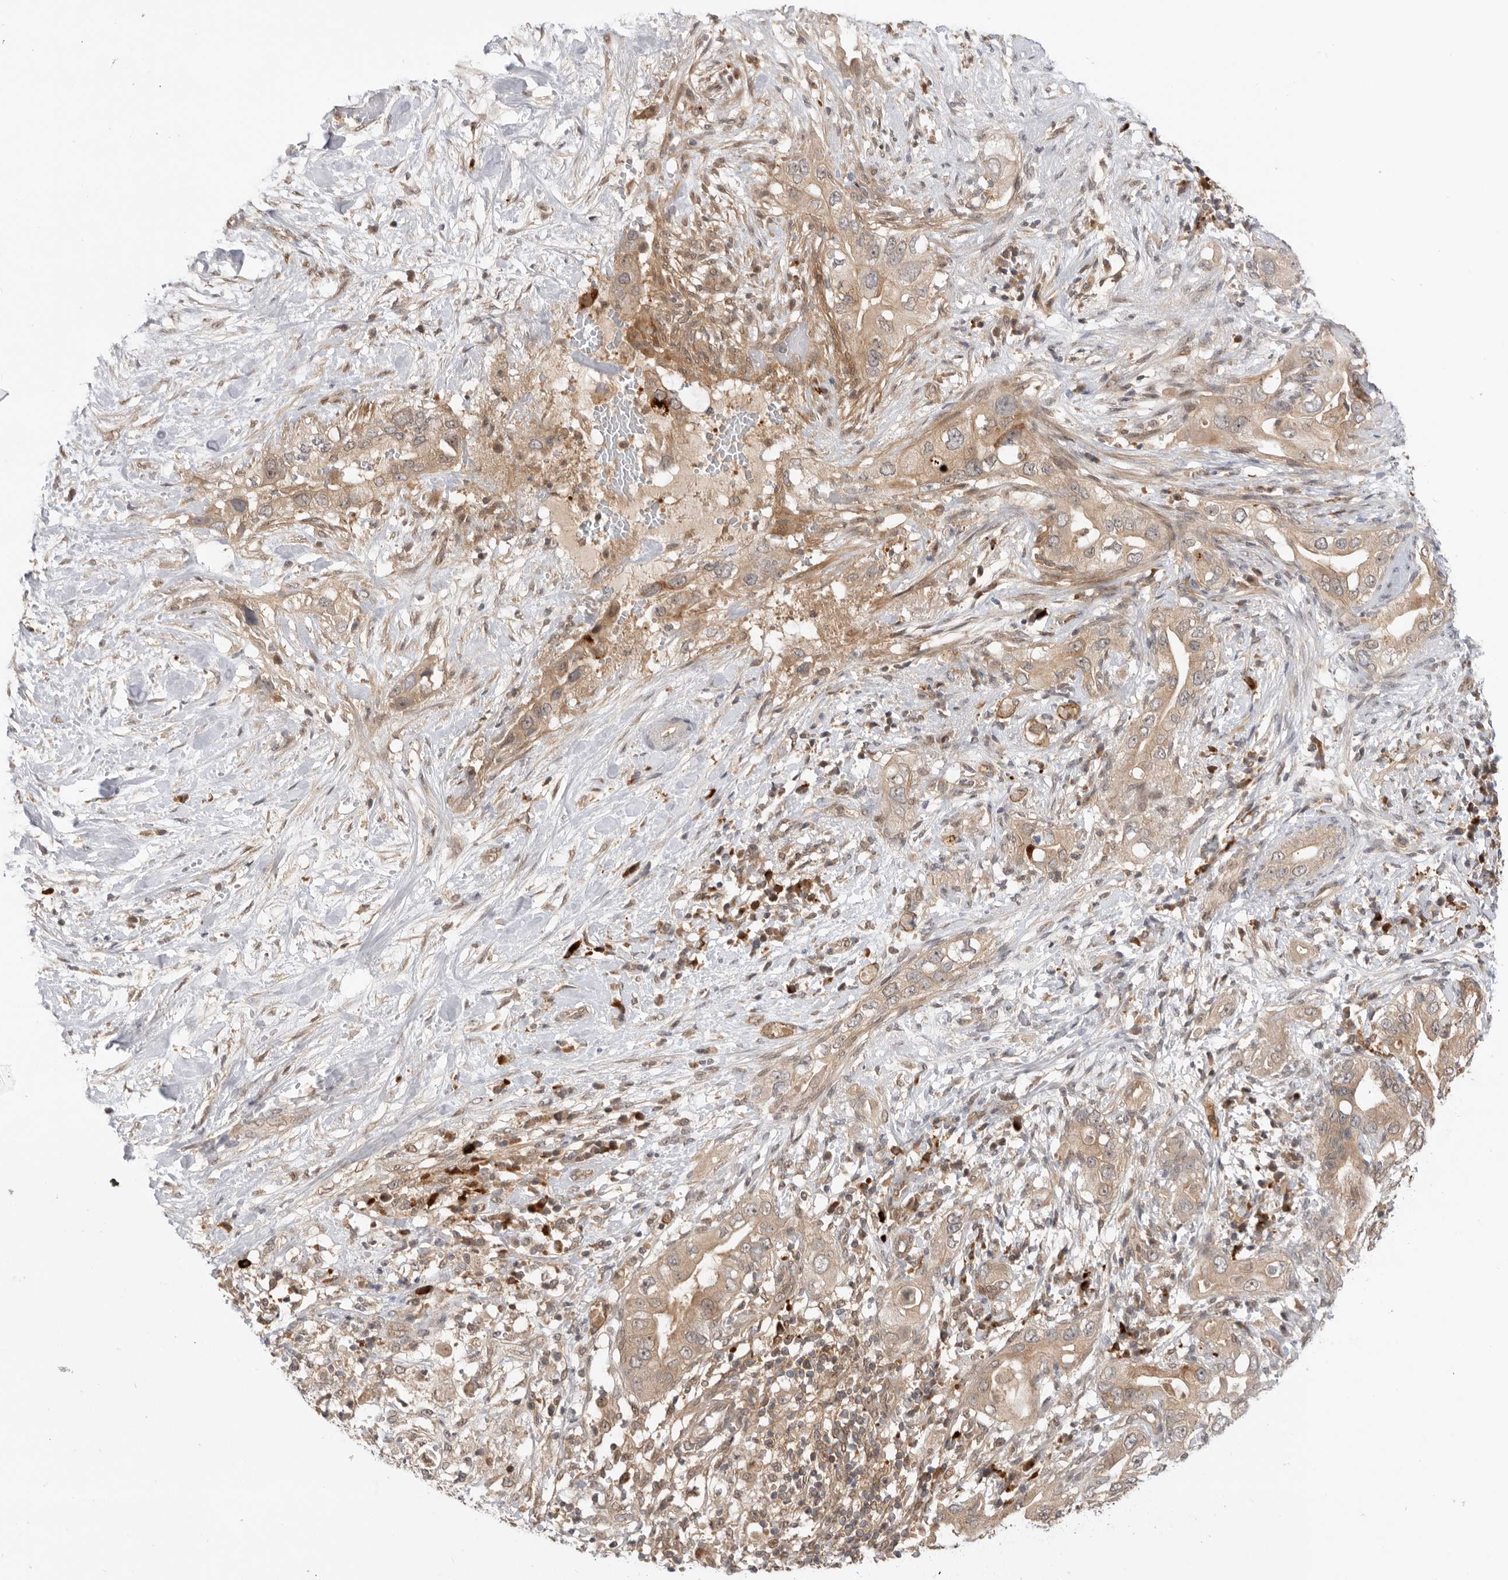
{"staining": {"intensity": "weak", "quantity": ">75%", "location": "cytoplasmic/membranous"}, "tissue": "pancreatic cancer", "cell_type": "Tumor cells", "image_type": "cancer", "snomed": [{"axis": "morphology", "description": "Inflammation, NOS"}, {"axis": "morphology", "description": "Adenocarcinoma, NOS"}, {"axis": "topography", "description": "Pancreas"}], "caption": "Pancreatic adenocarcinoma stained with a protein marker shows weak staining in tumor cells.", "gene": "DCAF8", "patient": {"sex": "female", "age": 56}}